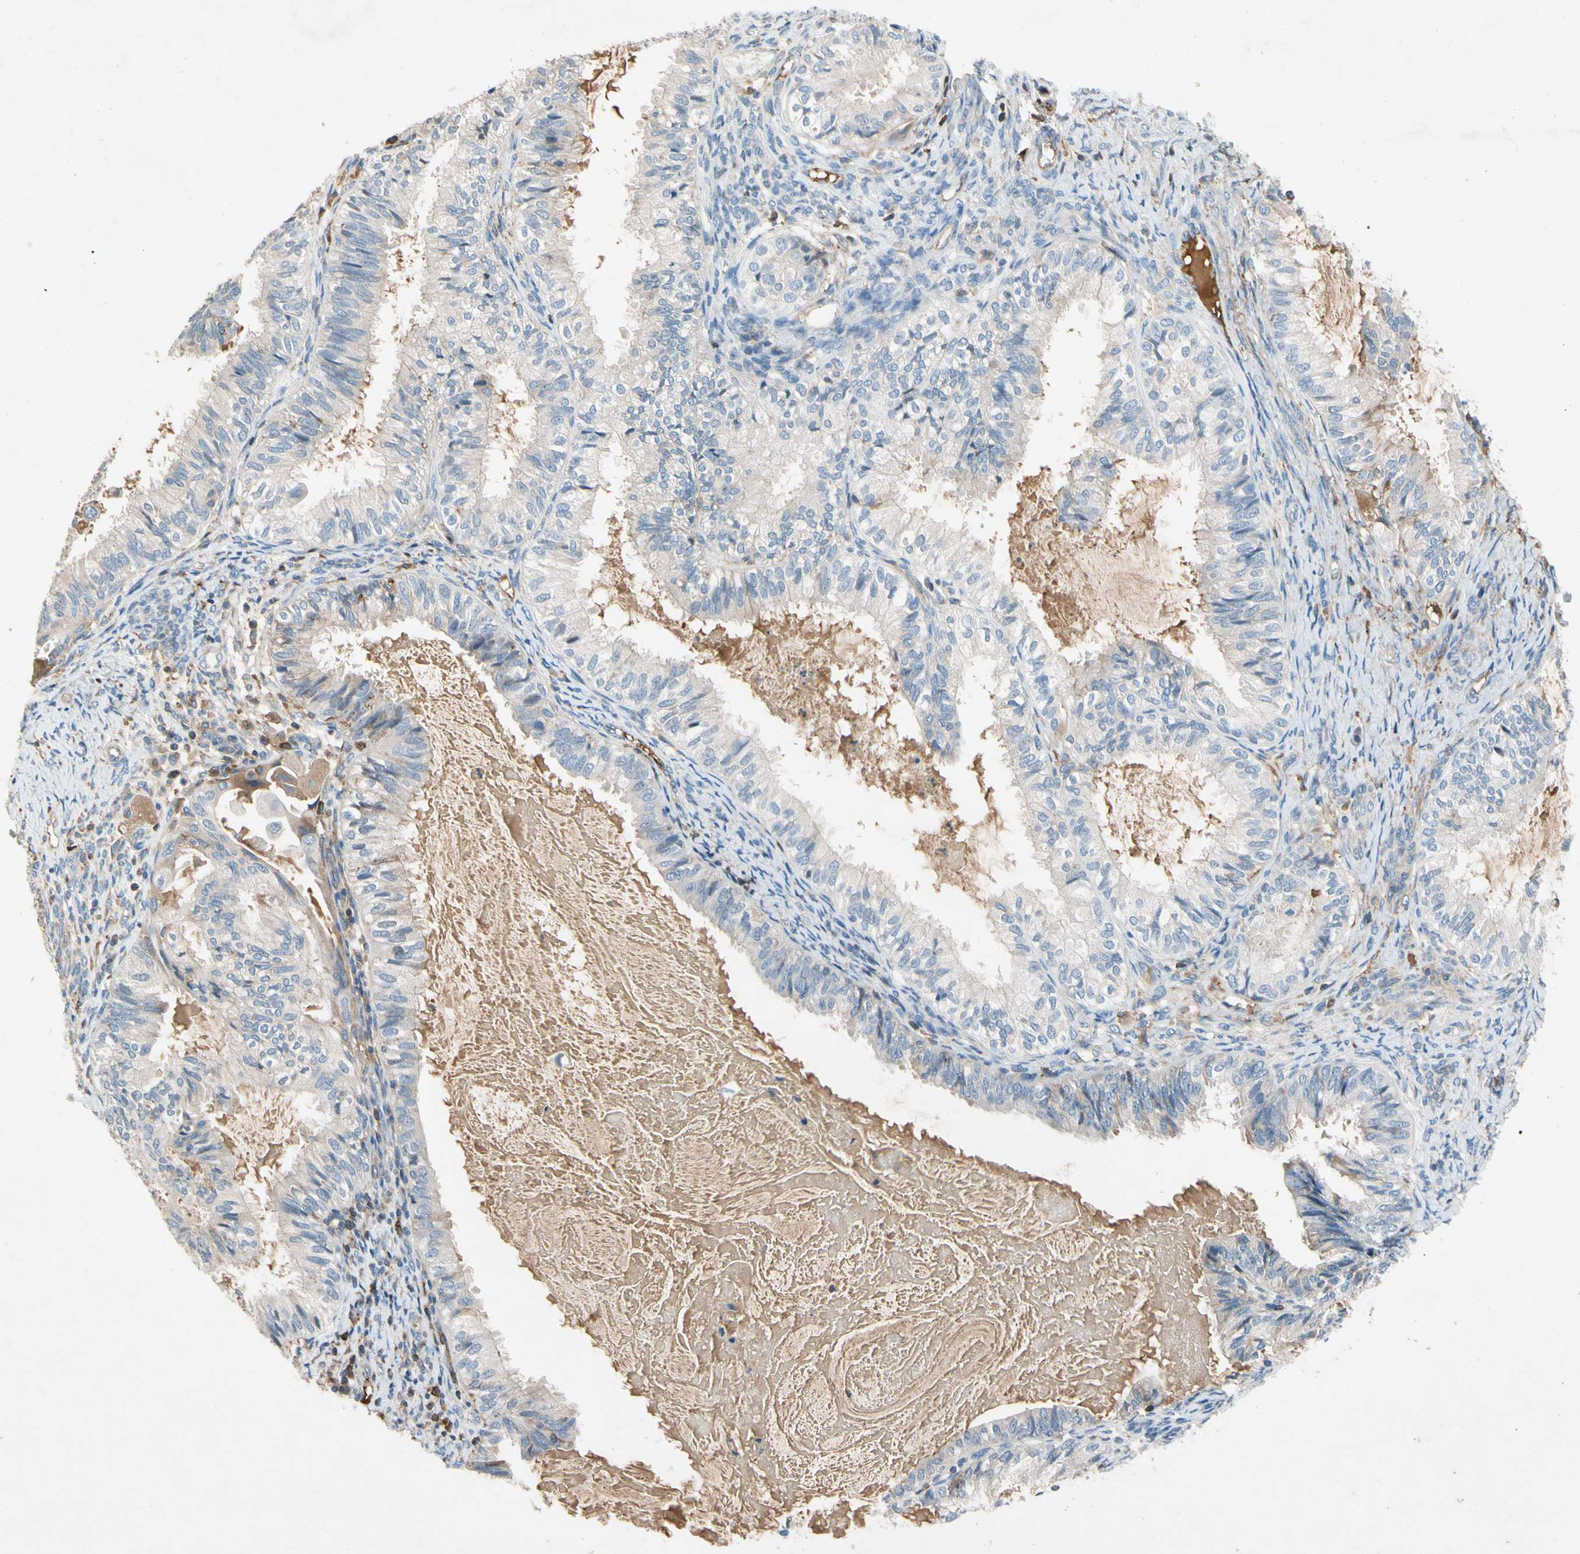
{"staining": {"intensity": "weak", "quantity": "<25%", "location": "cytoplasmic/membranous"}, "tissue": "cervical cancer", "cell_type": "Tumor cells", "image_type": "cancer", "snomed": [{"axis": "morphology", "description": "Normal tissue, NOS"}, {"axis": "morphology", "description": "Adenocarcinoma, NOS"}, {"axis": "topography", "description": "Cervix"}, {"axis": "topography", "description": "Endometrium"}], "caption": "The immunohistochemistry (IHC) micrograph has no significant positivity in tumor cells of cervical adenocarcinoma tissue.", "gene": "NDFIP2", "patient": {"sex": "female", "age": 86}}